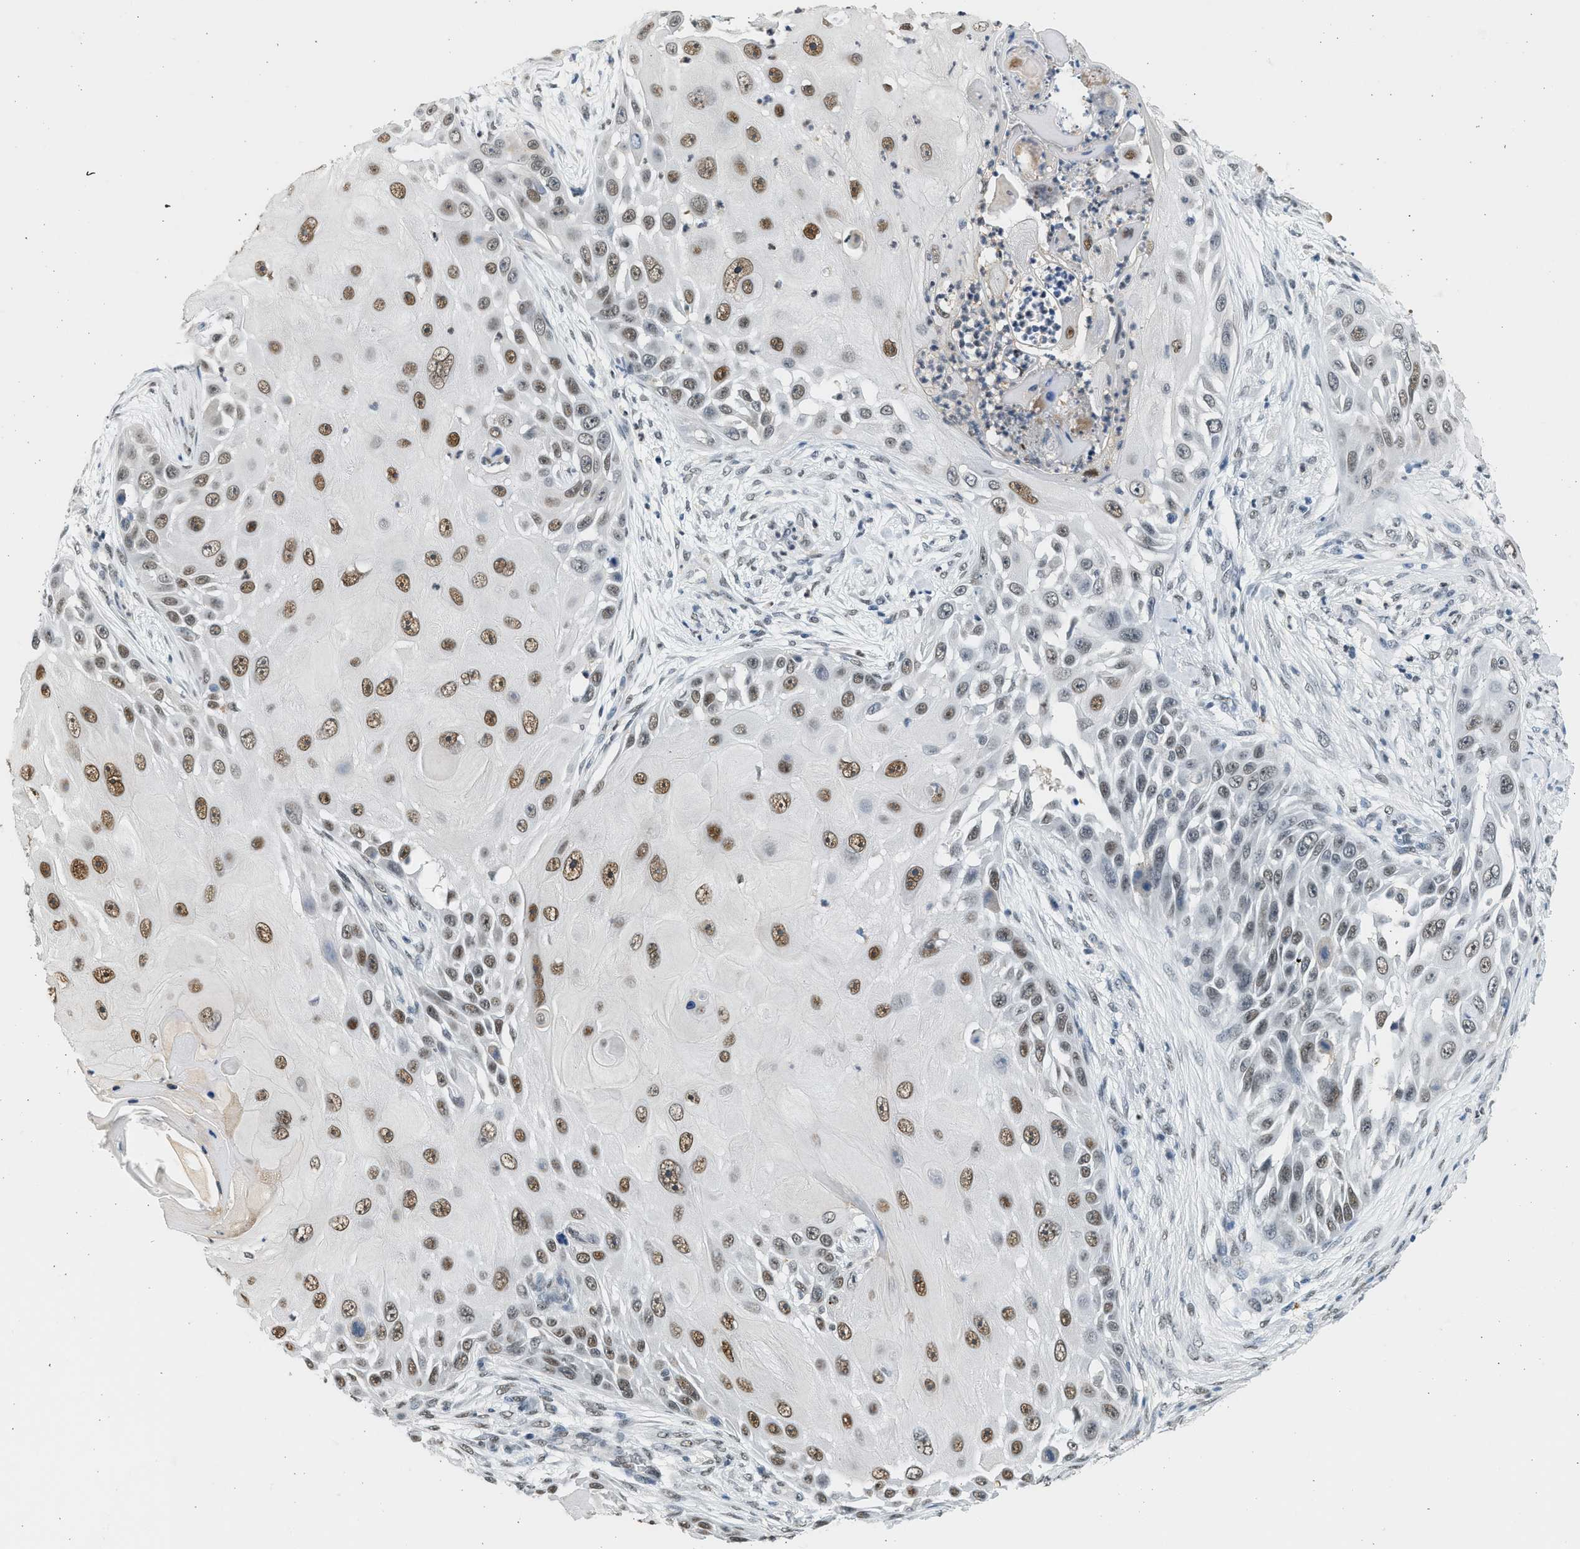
{"staining": {"intensity": "moderate", "quantity": ">75%", "location": "nuclear"}, "tissue": "skin cancer", "cell_type": "Tumor cells", "image_type": "cancer", "snomed": [{"axis": "morphology", "description": "Squamous cell carcinoma, NOS"}, {"axis": "topography", "description": "Skin"}], "caption": "Skin cancer was stained to show a protein in brown. There is medium levels of moderate nuclear expression in about >75% of tumor cells.", "gene": "HIPK1", "patient": {"sex": "female", "age": 44}}